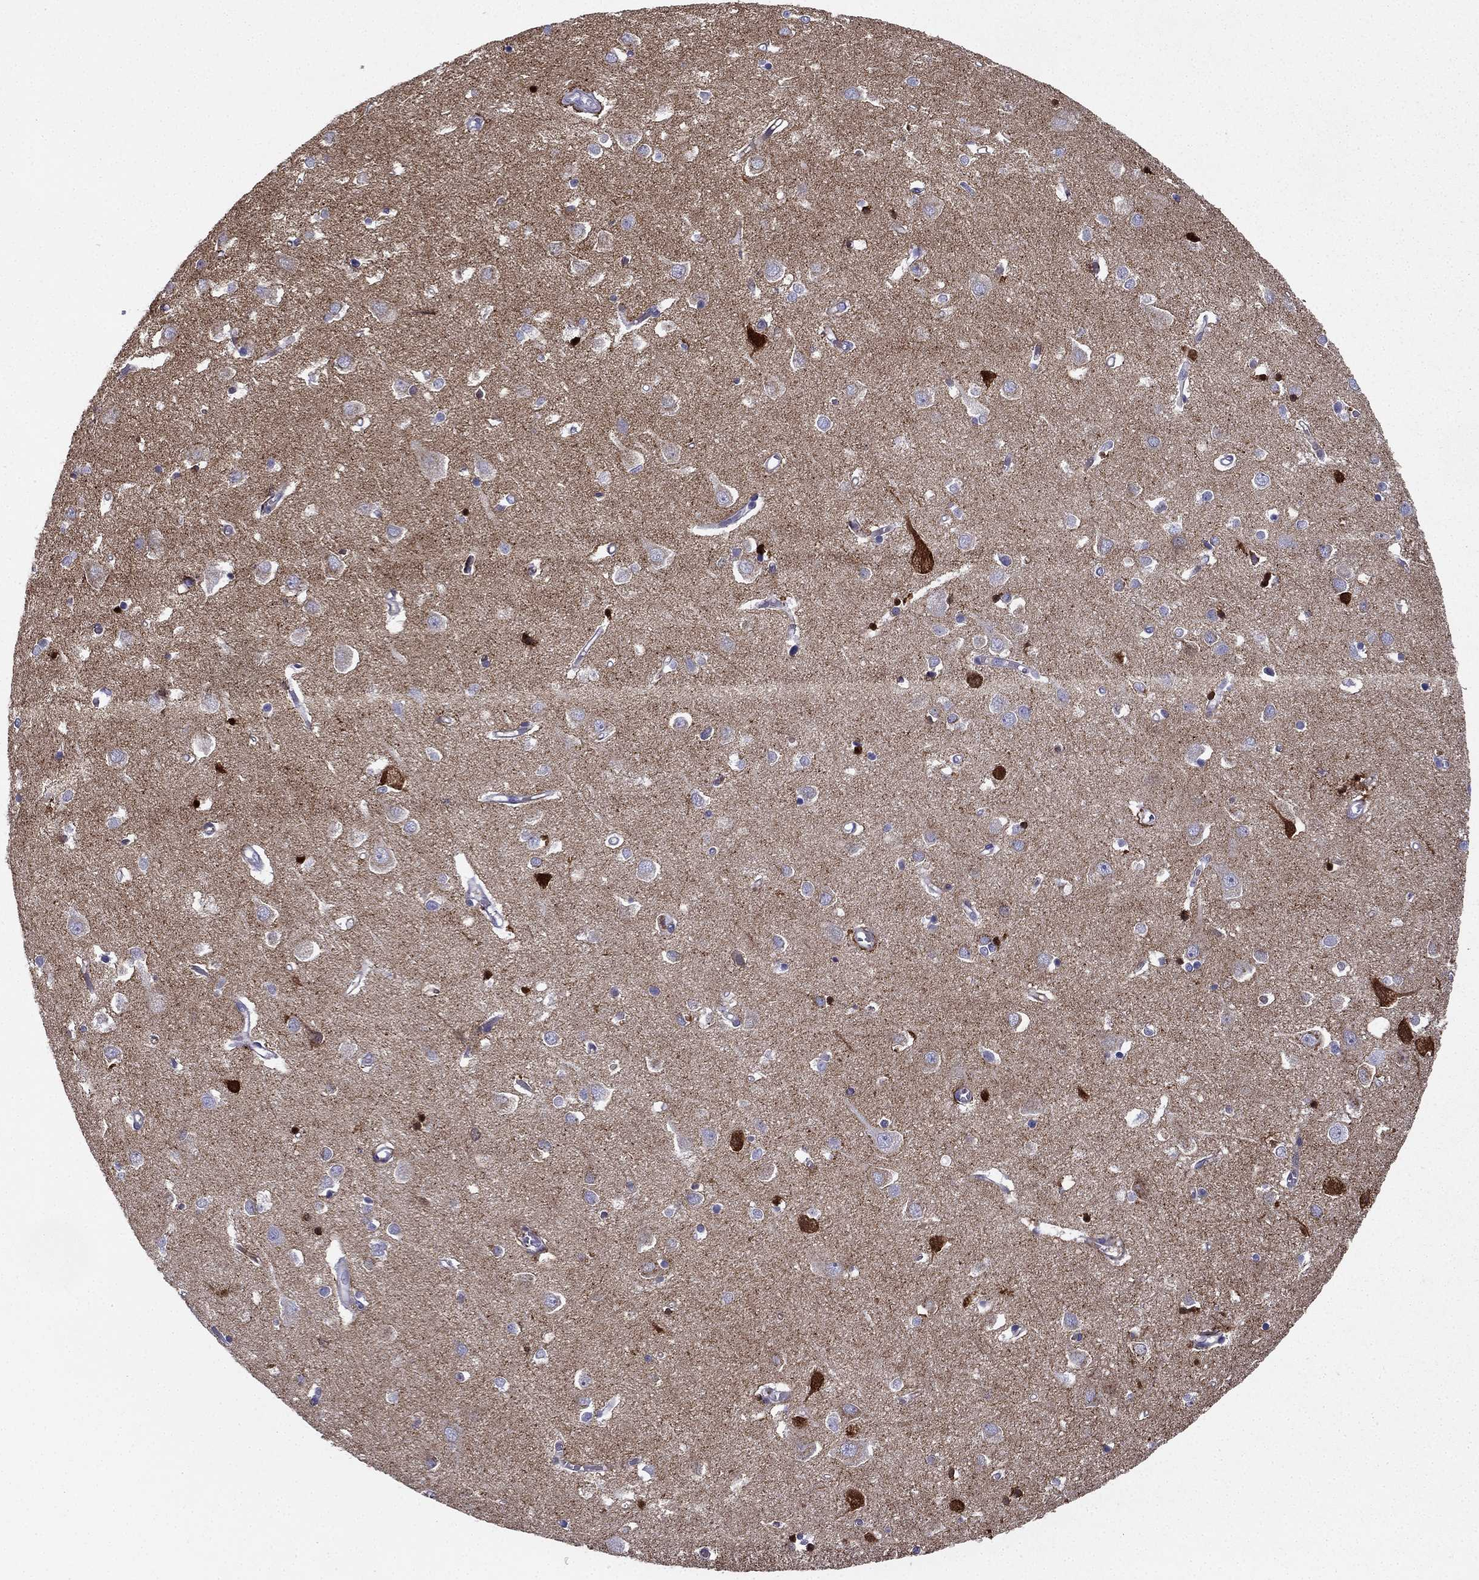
{"staining": {"intensity": "negative", "quantity": "none", "location": "none"}, "tissue": "cerebral cortex", "cell_type": "Endothelial cells", "image_type": "normal", "snomed": [{"axis": "morphology", "description": "Normal tissue, NOS"}, {"axis": "topography", "description": "Cerebral cortex"}], "caption": "High magnification brightfield microscopy of normal cerebral cortex stained with DAB (3,3'-diaminobenzidine) (brown) and counterstained with hematoxylin (blue): endothelial cells show no significant expression. The staining is performed using DAB (3,3'-diaminobenzidine) brown chromogen with nuclei counter-stained in using hematoxylin.", "gene": "NPTX1", "patient": {"sex": "male", "age": 70}}